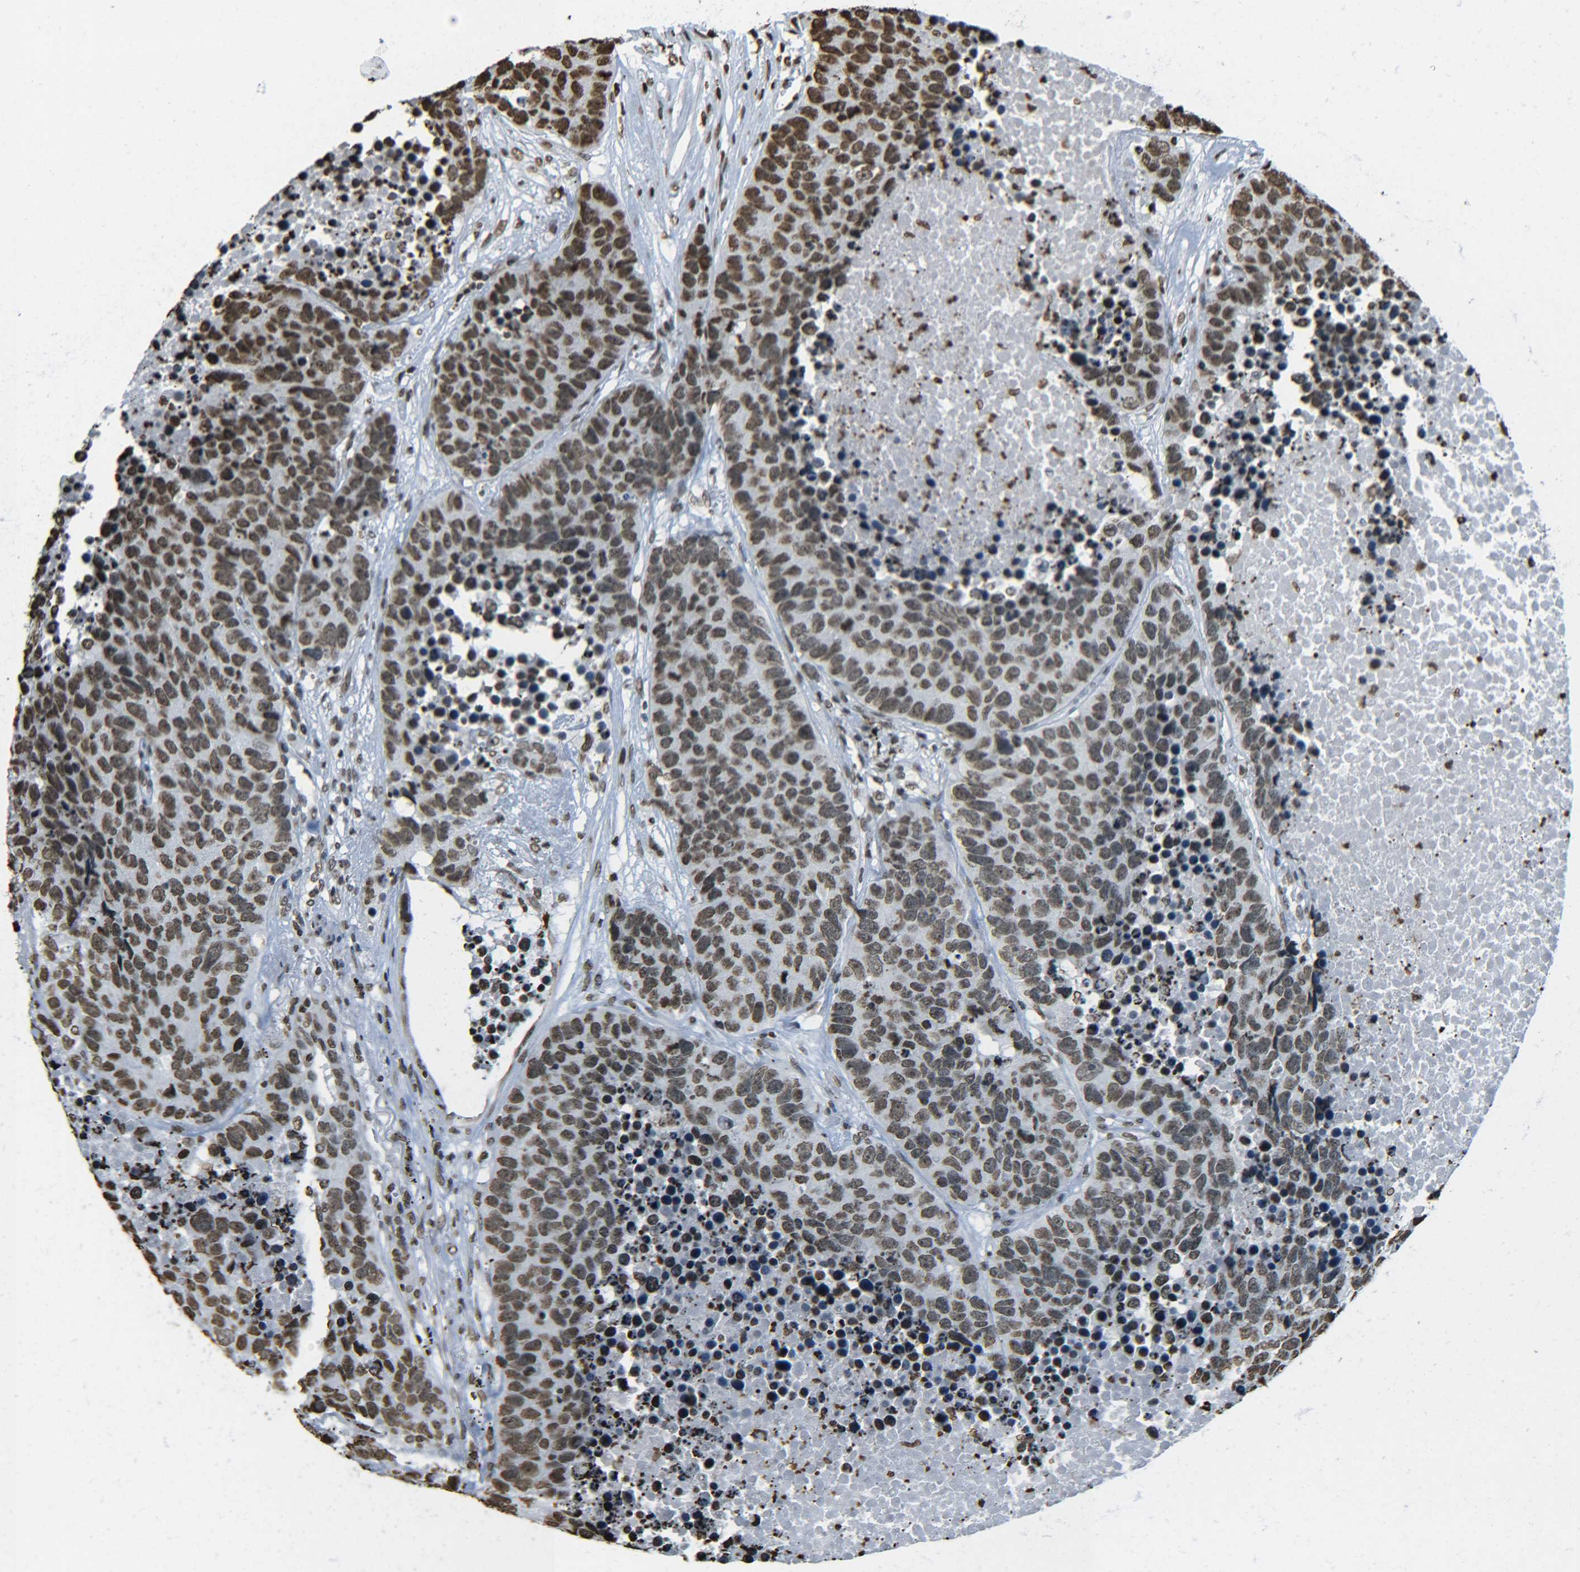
{"staining": {"intensity": "moderate", "quantity": ">75%", "location": "nuclear"}, "tissue": "carcinoid", "cell_type": "Tumor cells", "image_type": "cancer", "snomed": [{"axis": "morphology", "description": "Carcinoid, malignant, NOS"}, {"axis": "topography", "description": "Lung"}], "caption": "Immunohistochemistry micrograph of carcinoid stained for a protein (brown), which exhibits medium levels of moderate nuclear expression in approximately >75% of tumor cells.", "gene": "H4C16", "patient": {"sex": "male", "age": 60}}